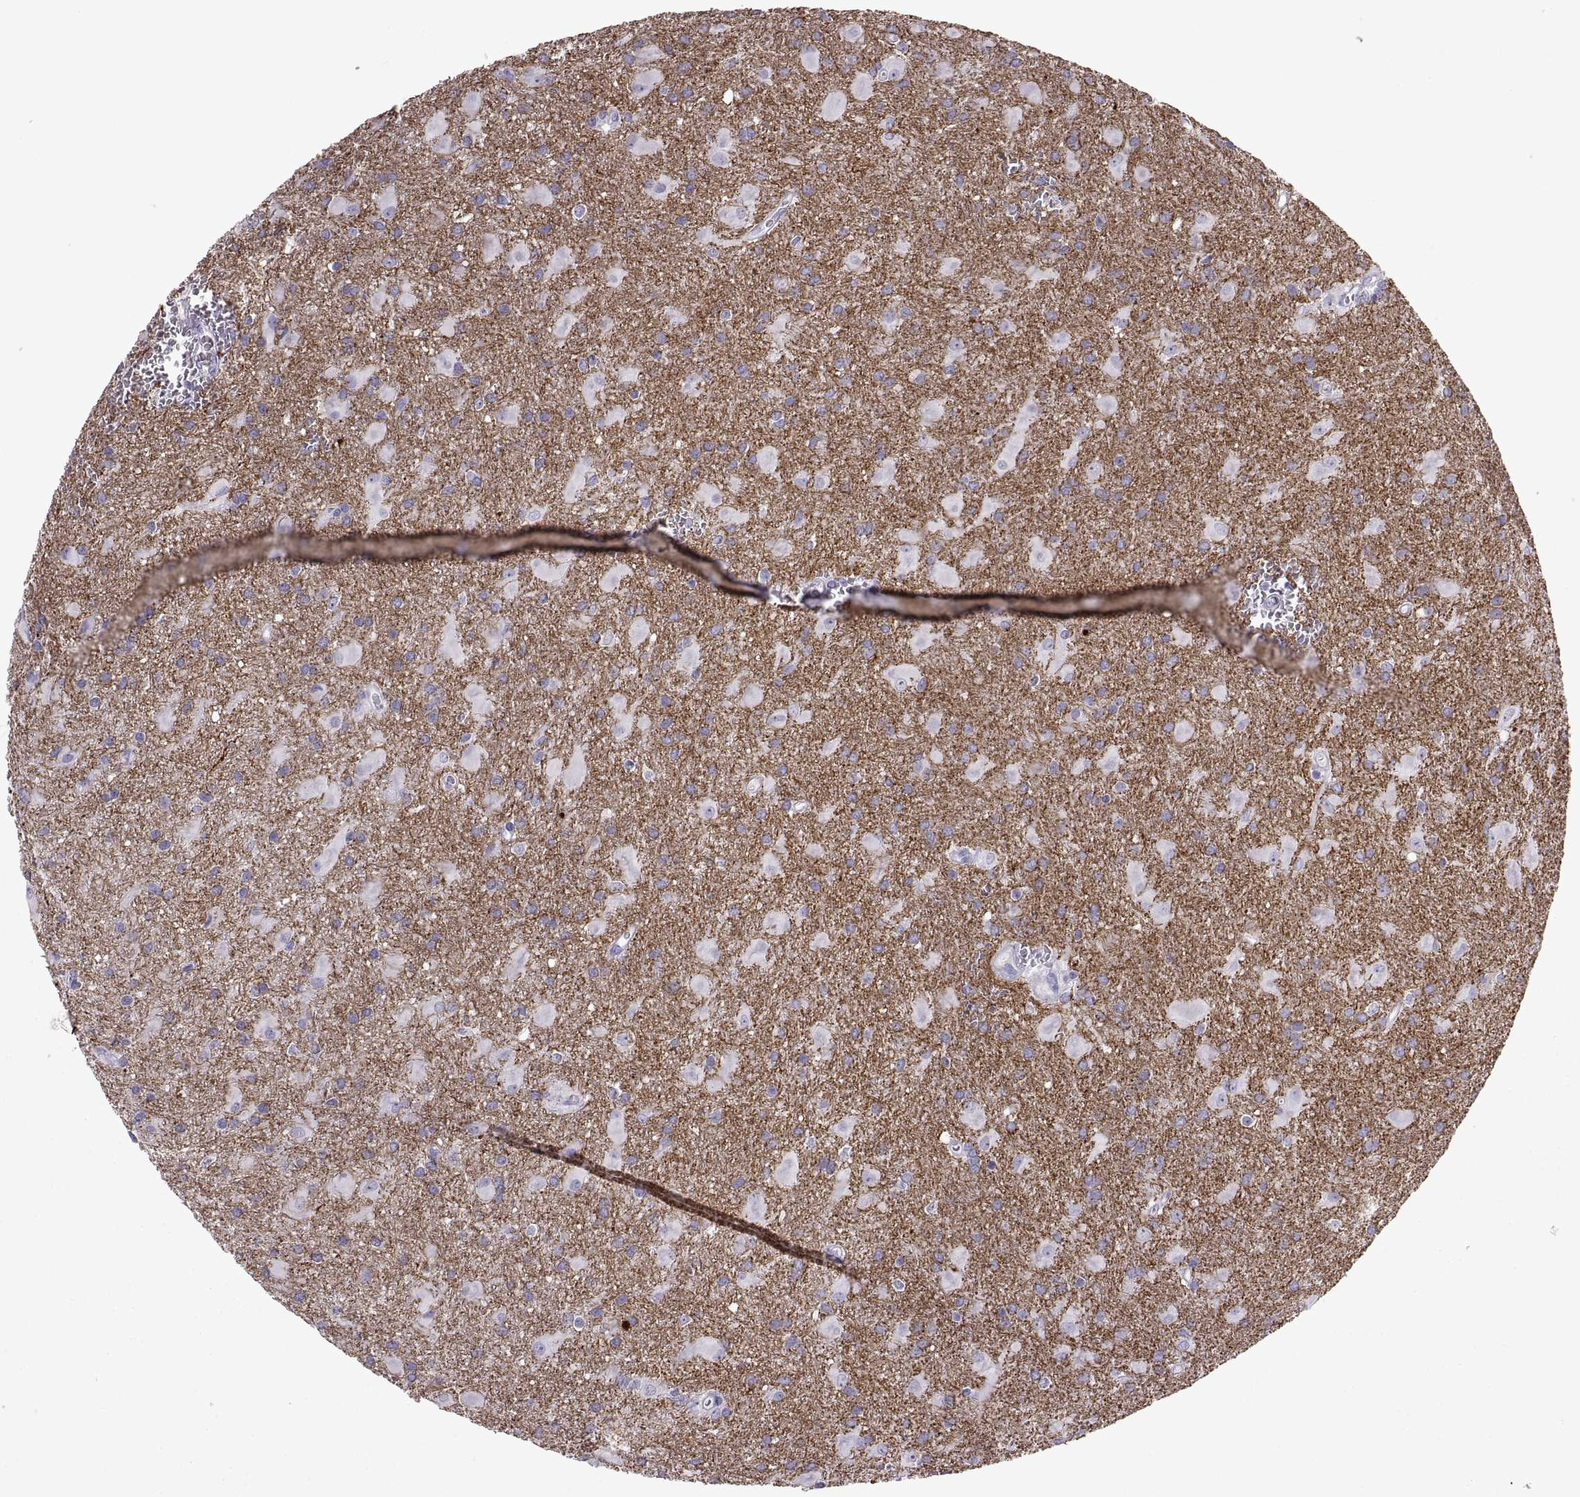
{"staining": {"intensity": "negative", "quantity": "none", "location": "none"}, "tissue": "glioma", "cell_type": "Tumor cells", "image_type": "cancer", "snomed": [{"axis": "morphology", "description": "Glioma, malignant, Low grade"}, {"axis": "topography", "description": "Brain"}], "caption": "Protein analysis of glioma shows no significant positivity in tumor cells.", "gene": "RGS20", "patient": {"sex": "male", "age": 58}}